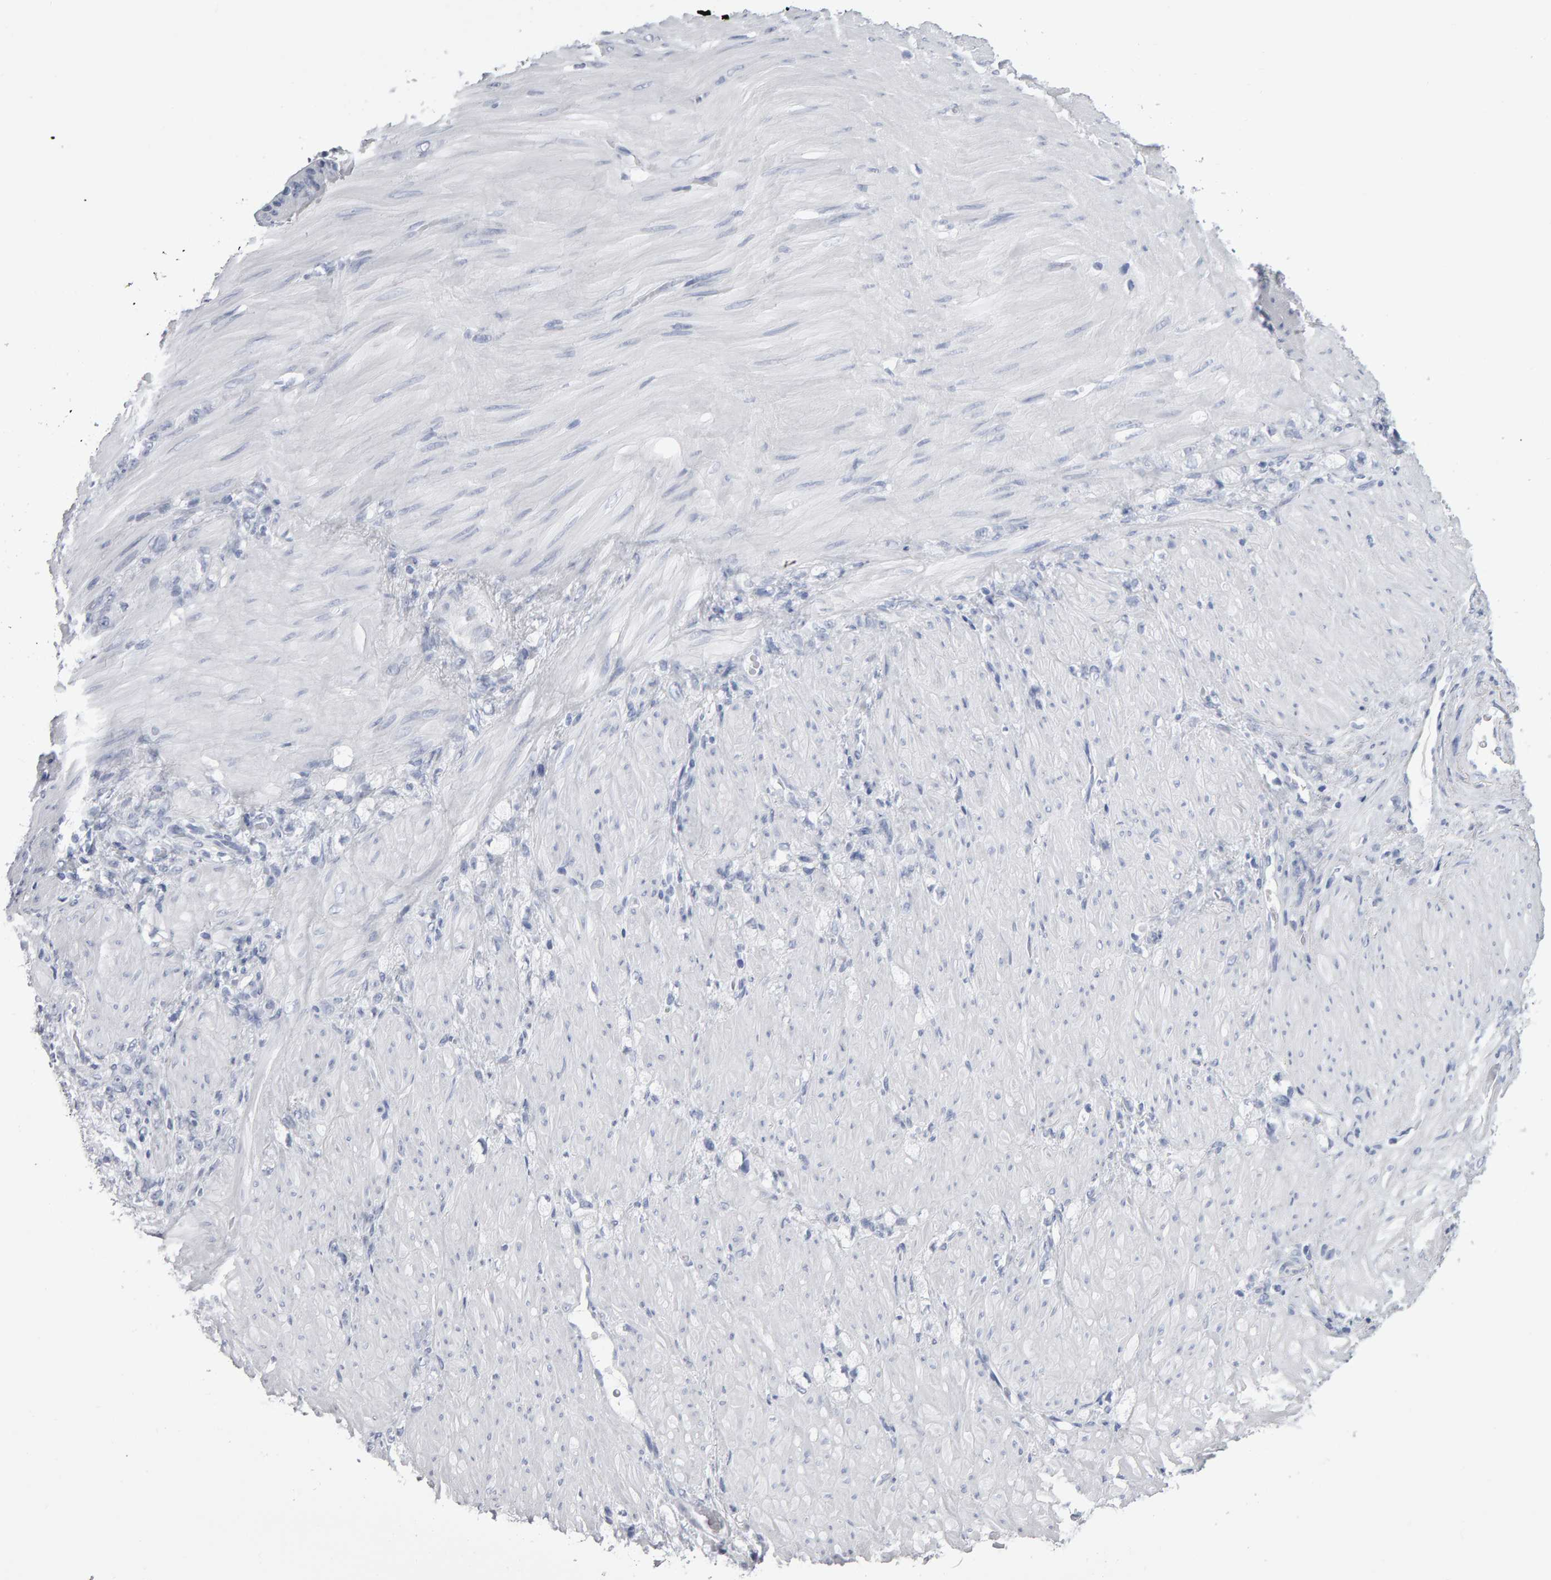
{"staining": {"intensity": "negative", "quantity": "none", "location": "none"}, "tissue": "stomach cancer", "cell_type": "Tumor cells", "image_type": "cancer", "snomed": [{"axis": "morphology", "description": "Normal tissue, NOS"}, {"axis": "morphology", "description": "Adenocarcinoma, NOS"}, {"axis": "topography", "description": "Stomach"}], "caption": "Adenocarcinoma (stomach) was stained to show a protein in brown. There is no significant expression in tumor cells. Brightfield microscopy of IHC stained with DAB (3,3'-diaminobenzidine) (brown) and hematoxylin (blue), captured at high magnification.", "gene": "NCDN", "patient": {"sex": "male", "age": 82}}